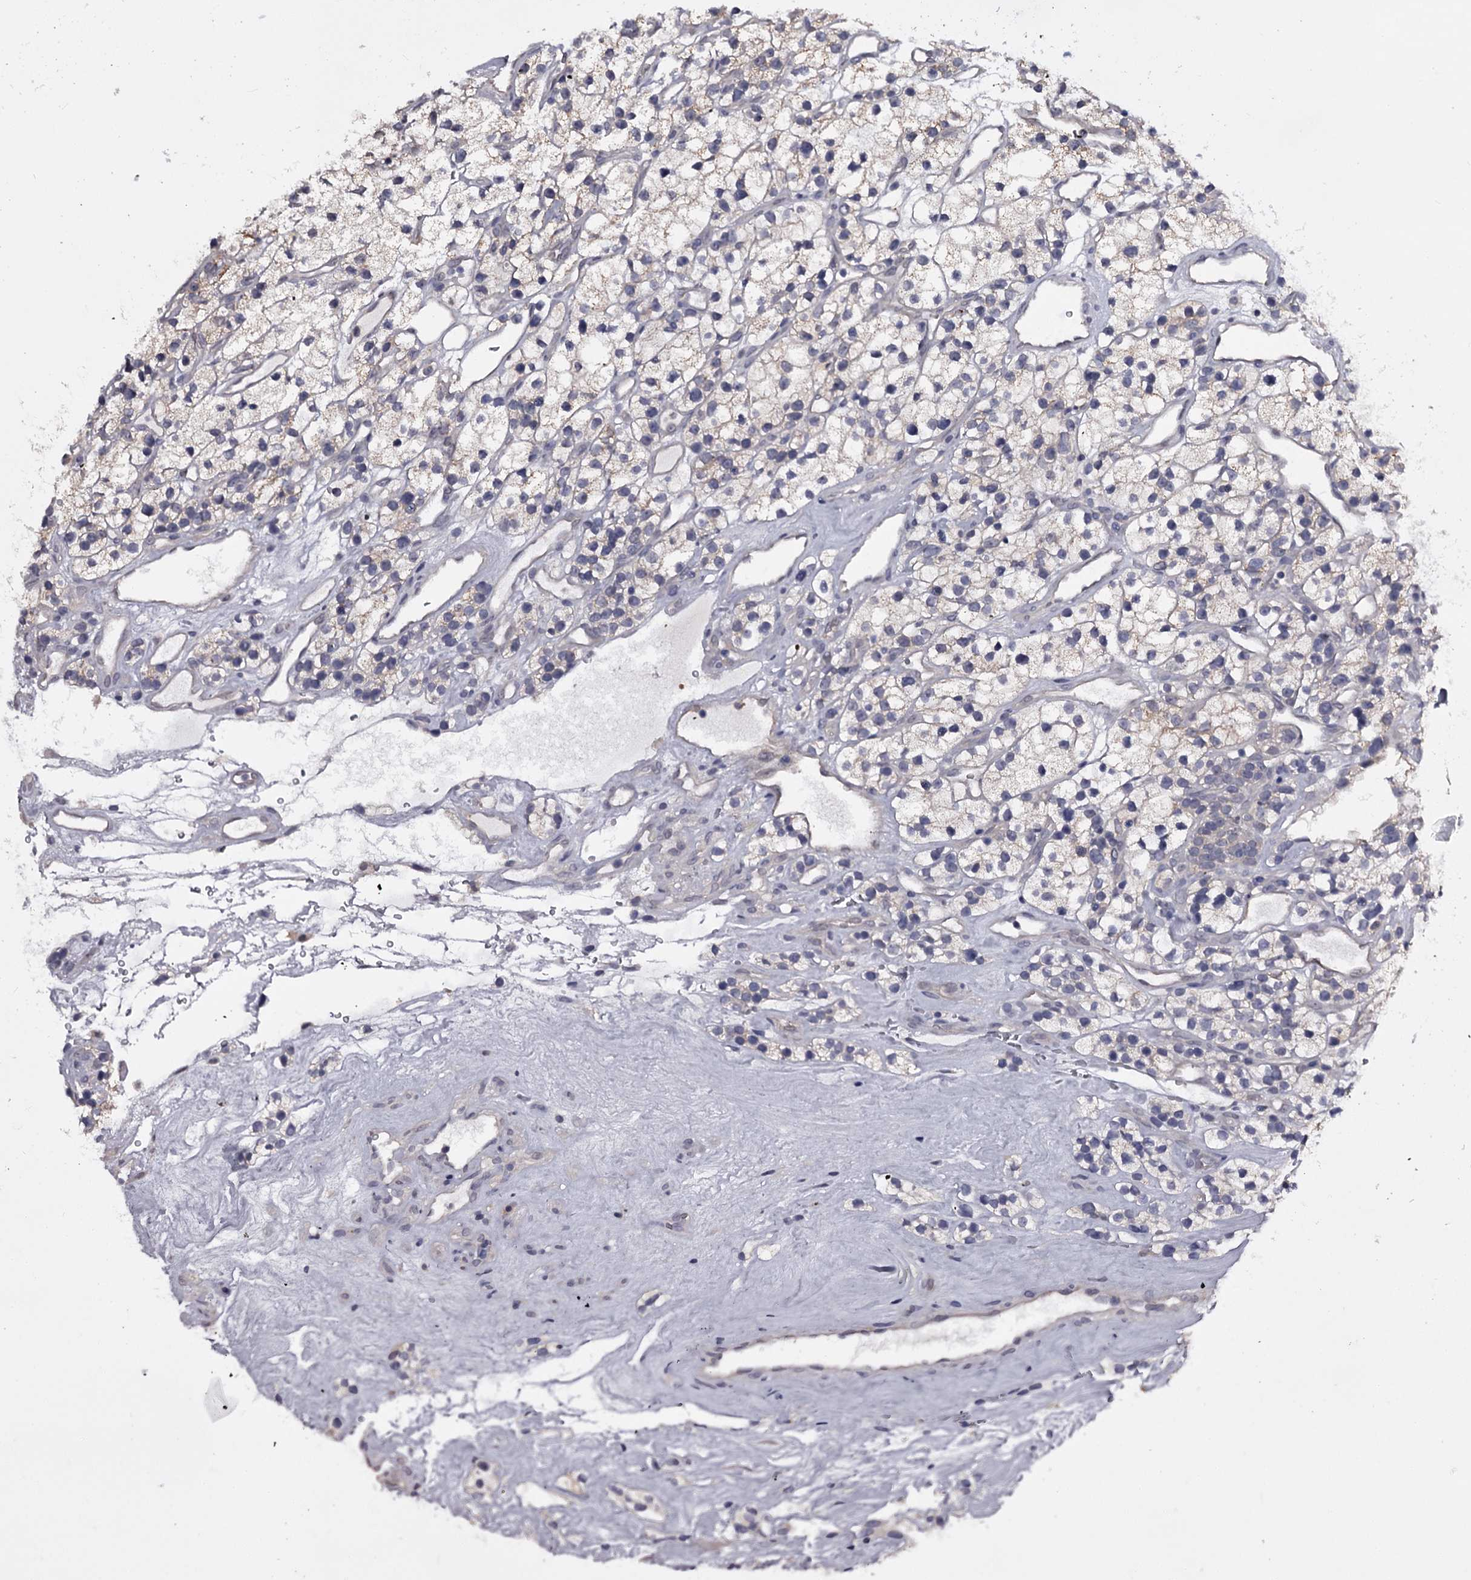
{"staining": {"intensity": "negative", "quantity": "none", "location": "none"}, "tissue": "renal cancer", "cell_type": "Tumor cells", "image_type": "cancer", "snomed": [{"axis": "morphology", "description": "Adenocarcinoma, NOS"}, {"axis": "topography", "description": "Kidney"}], "caption": "This histopathology image is of renal cancer stained with immunohistochemistry (IHC) to label a protein in brown with the nuclei are counter-stained blue. There is no expression in tumor cells. (Brightfield microscopy of DAB immunohistochemistry (IHC) at high magnification).", "gene": "GSTO1", "patient": {"sex": "female", "age": 57}}